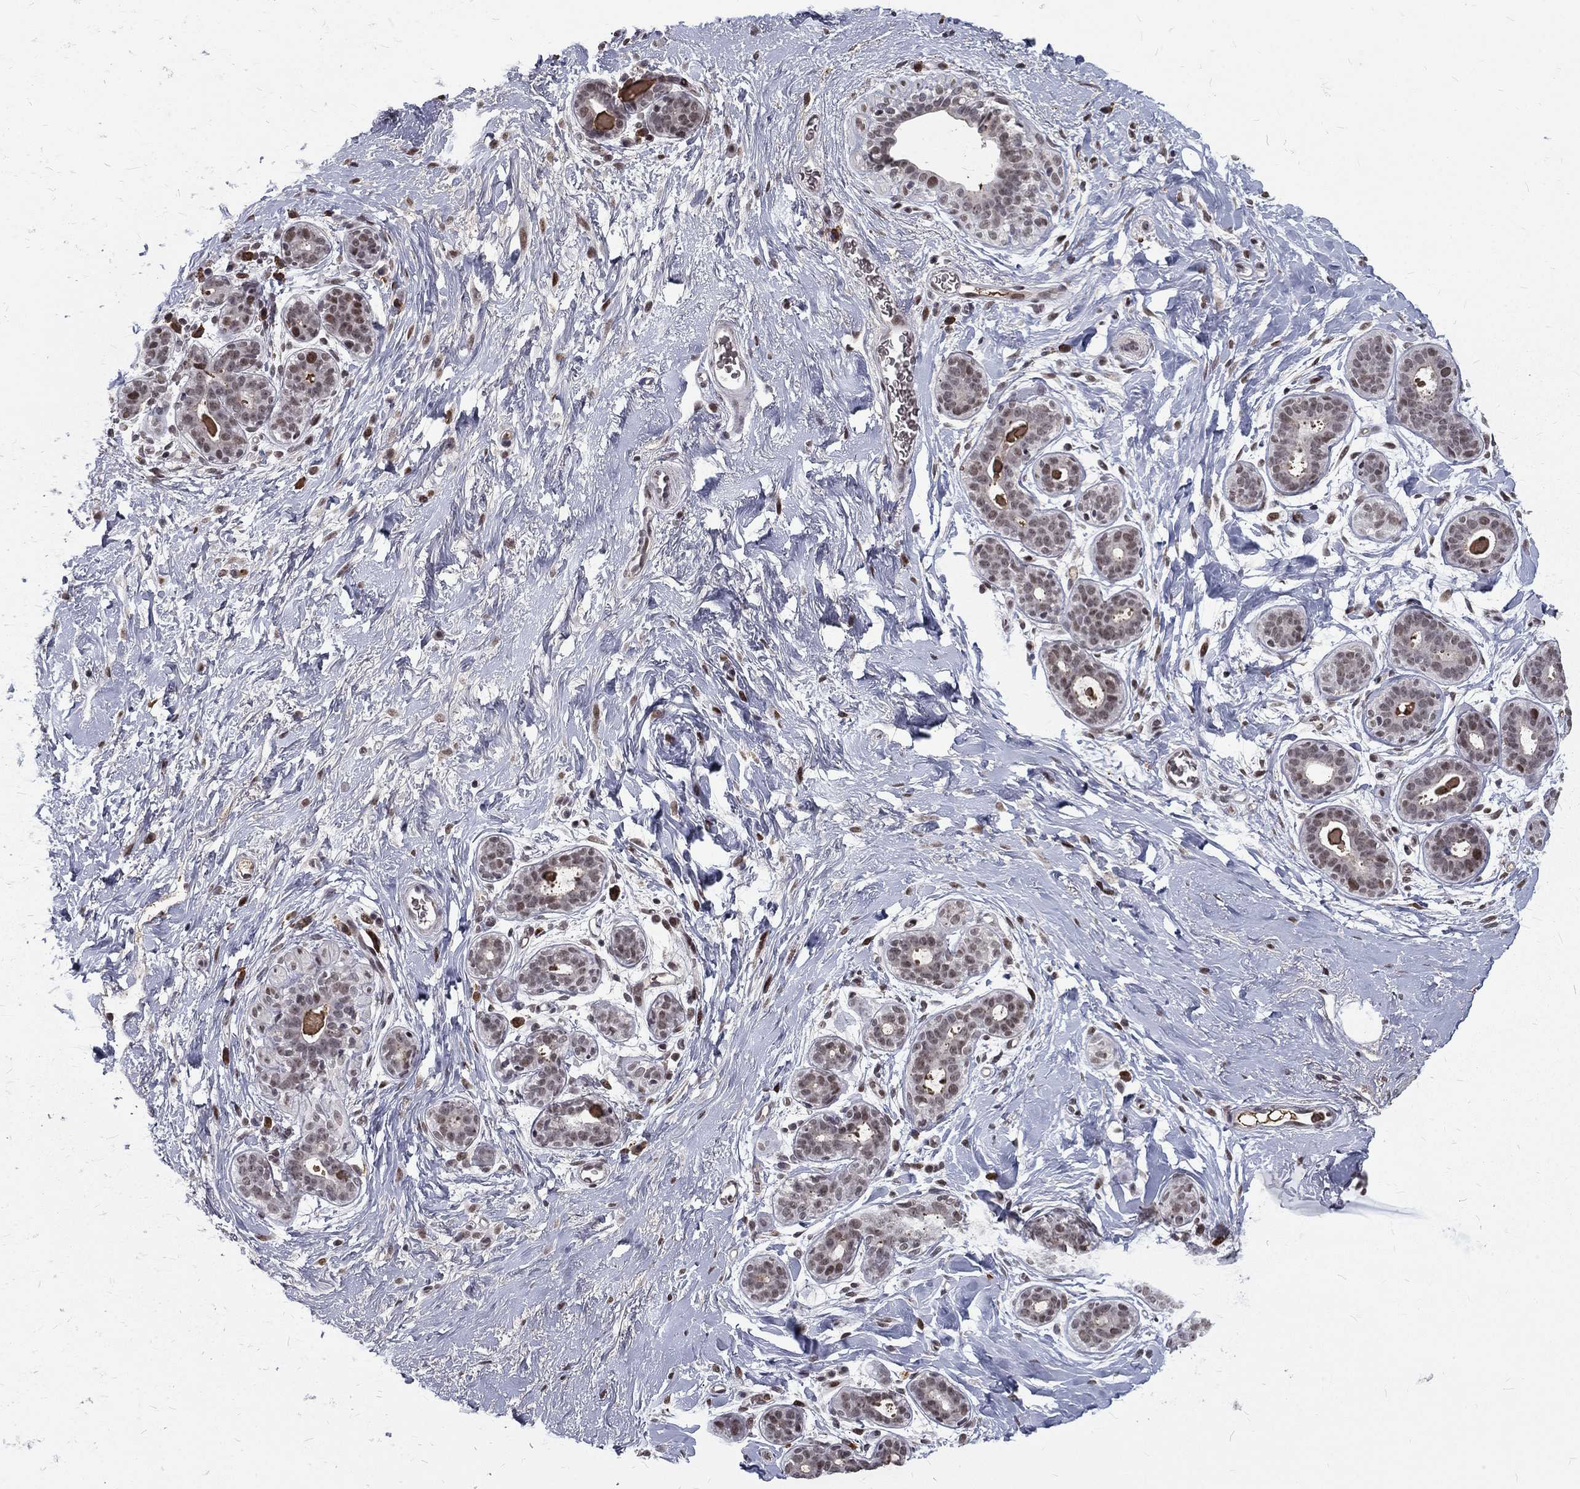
{"staining": {"intensity": "moderate", "quantity": "<25%", "location": "nuclear"}, "tissue": "breast", "cell_type": "Glandular cells", "image_type": "normal", "snomed": [{"axis": "morphology", "description": "Normal tissue, NOS"}, {"axis": "topography", "description": "Breast"}], "caption": "The histopathology image displays staining of unremarkable breast, revealing moderate nuclear protein expression (brown color) within glandular cells.", "gene": "TCEAL1", "patient": {"sex": "female", "age": 43}}